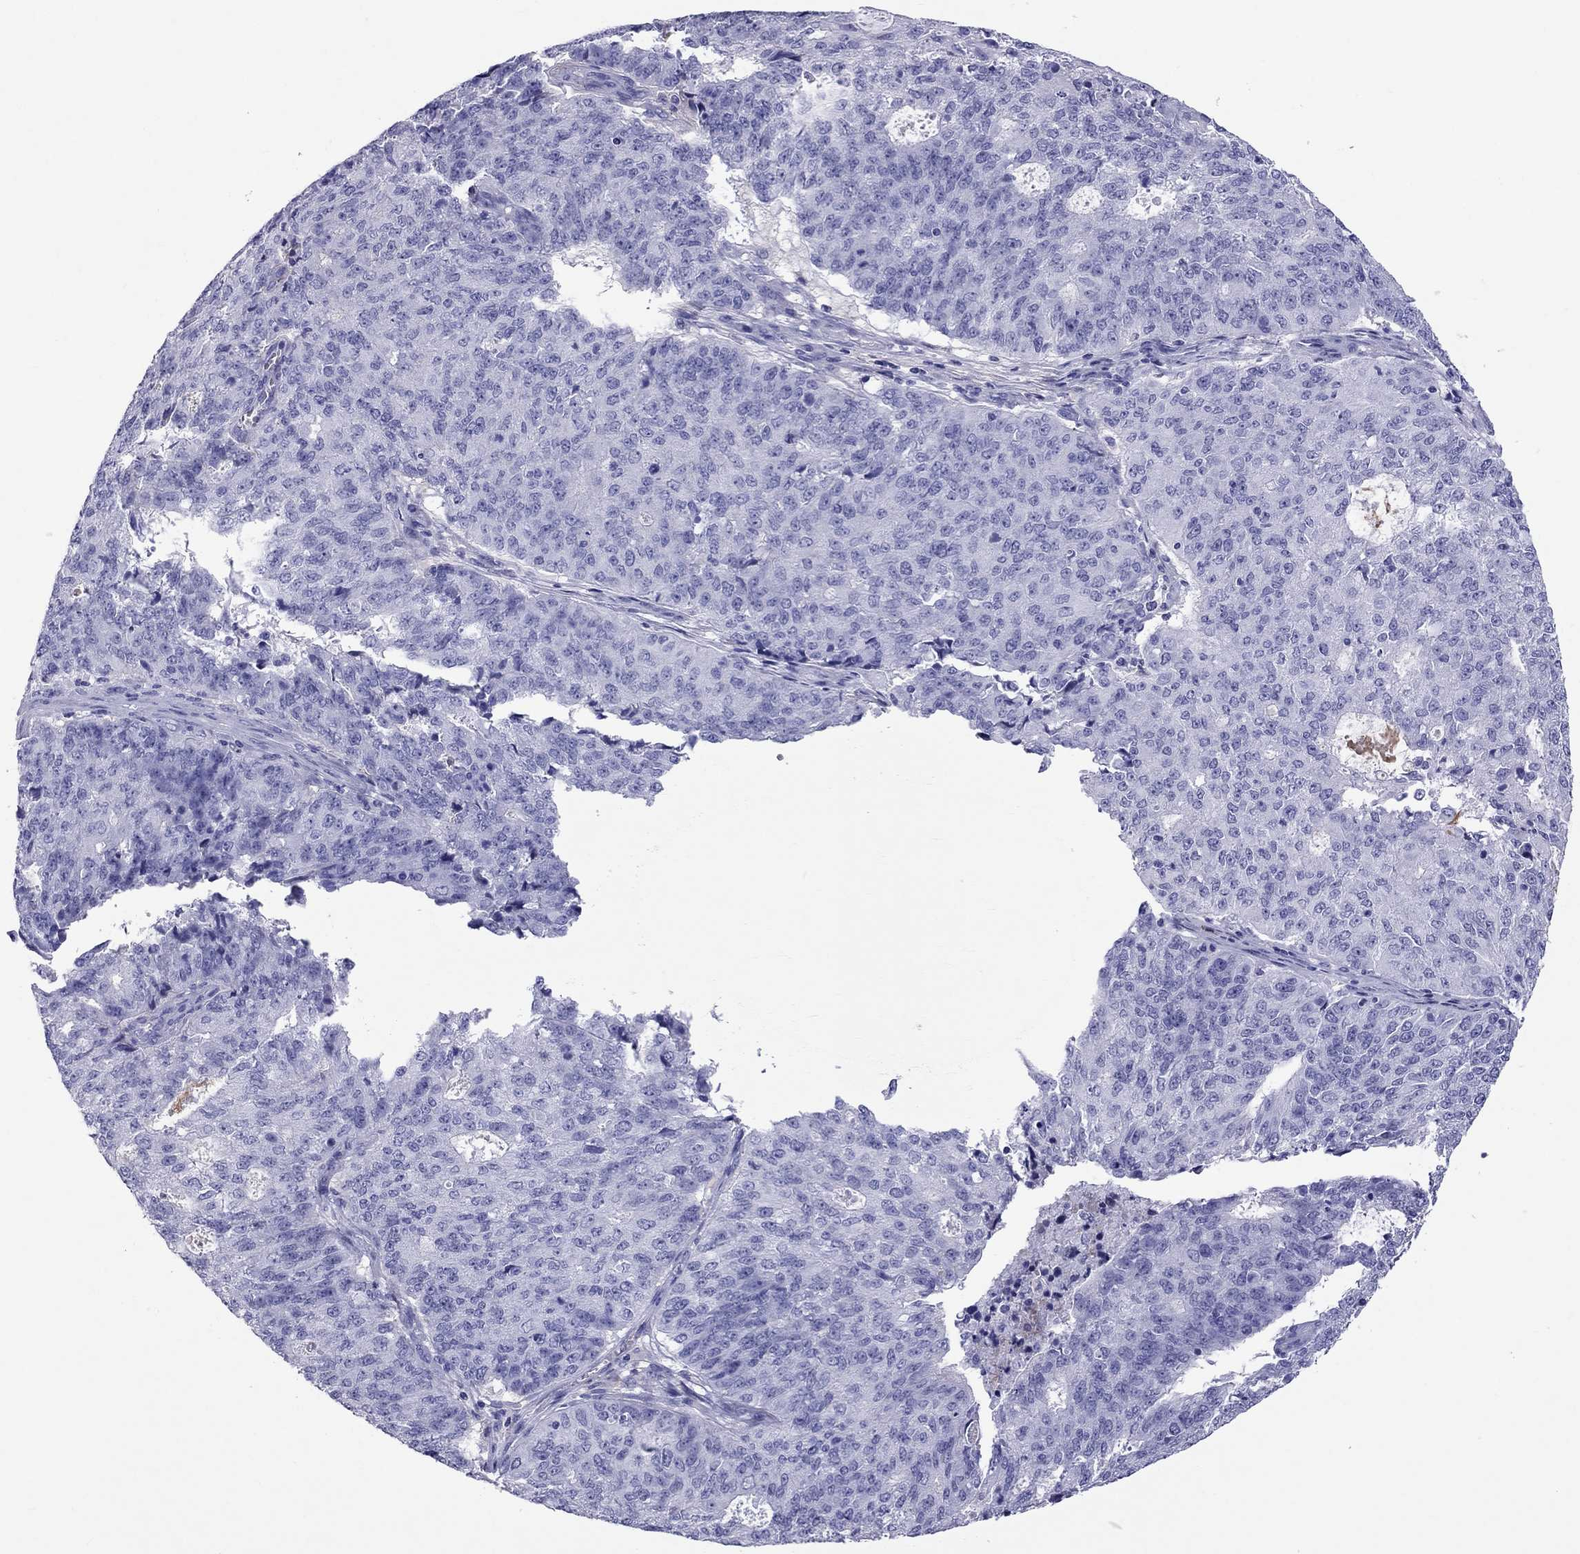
{"staining": {"intensity": "negative", "quantity": "none", "location": "none"}, "tissue": "endometrial cancer", "cell_type": "Tumor cells", "image_type": "cancer", "snomed": [{"axis": "morphology", "description": "Adenocarcinoma, NOS"}, {"axis": "topography", "description": "Endometrium"}], "caption": "Micrograph shows no protein staining in tumor cells of endometrial cancer (adenocarcinoma) tissue.", "gene": "SCART1", "patient": {"sex": "female", "age": 82}}